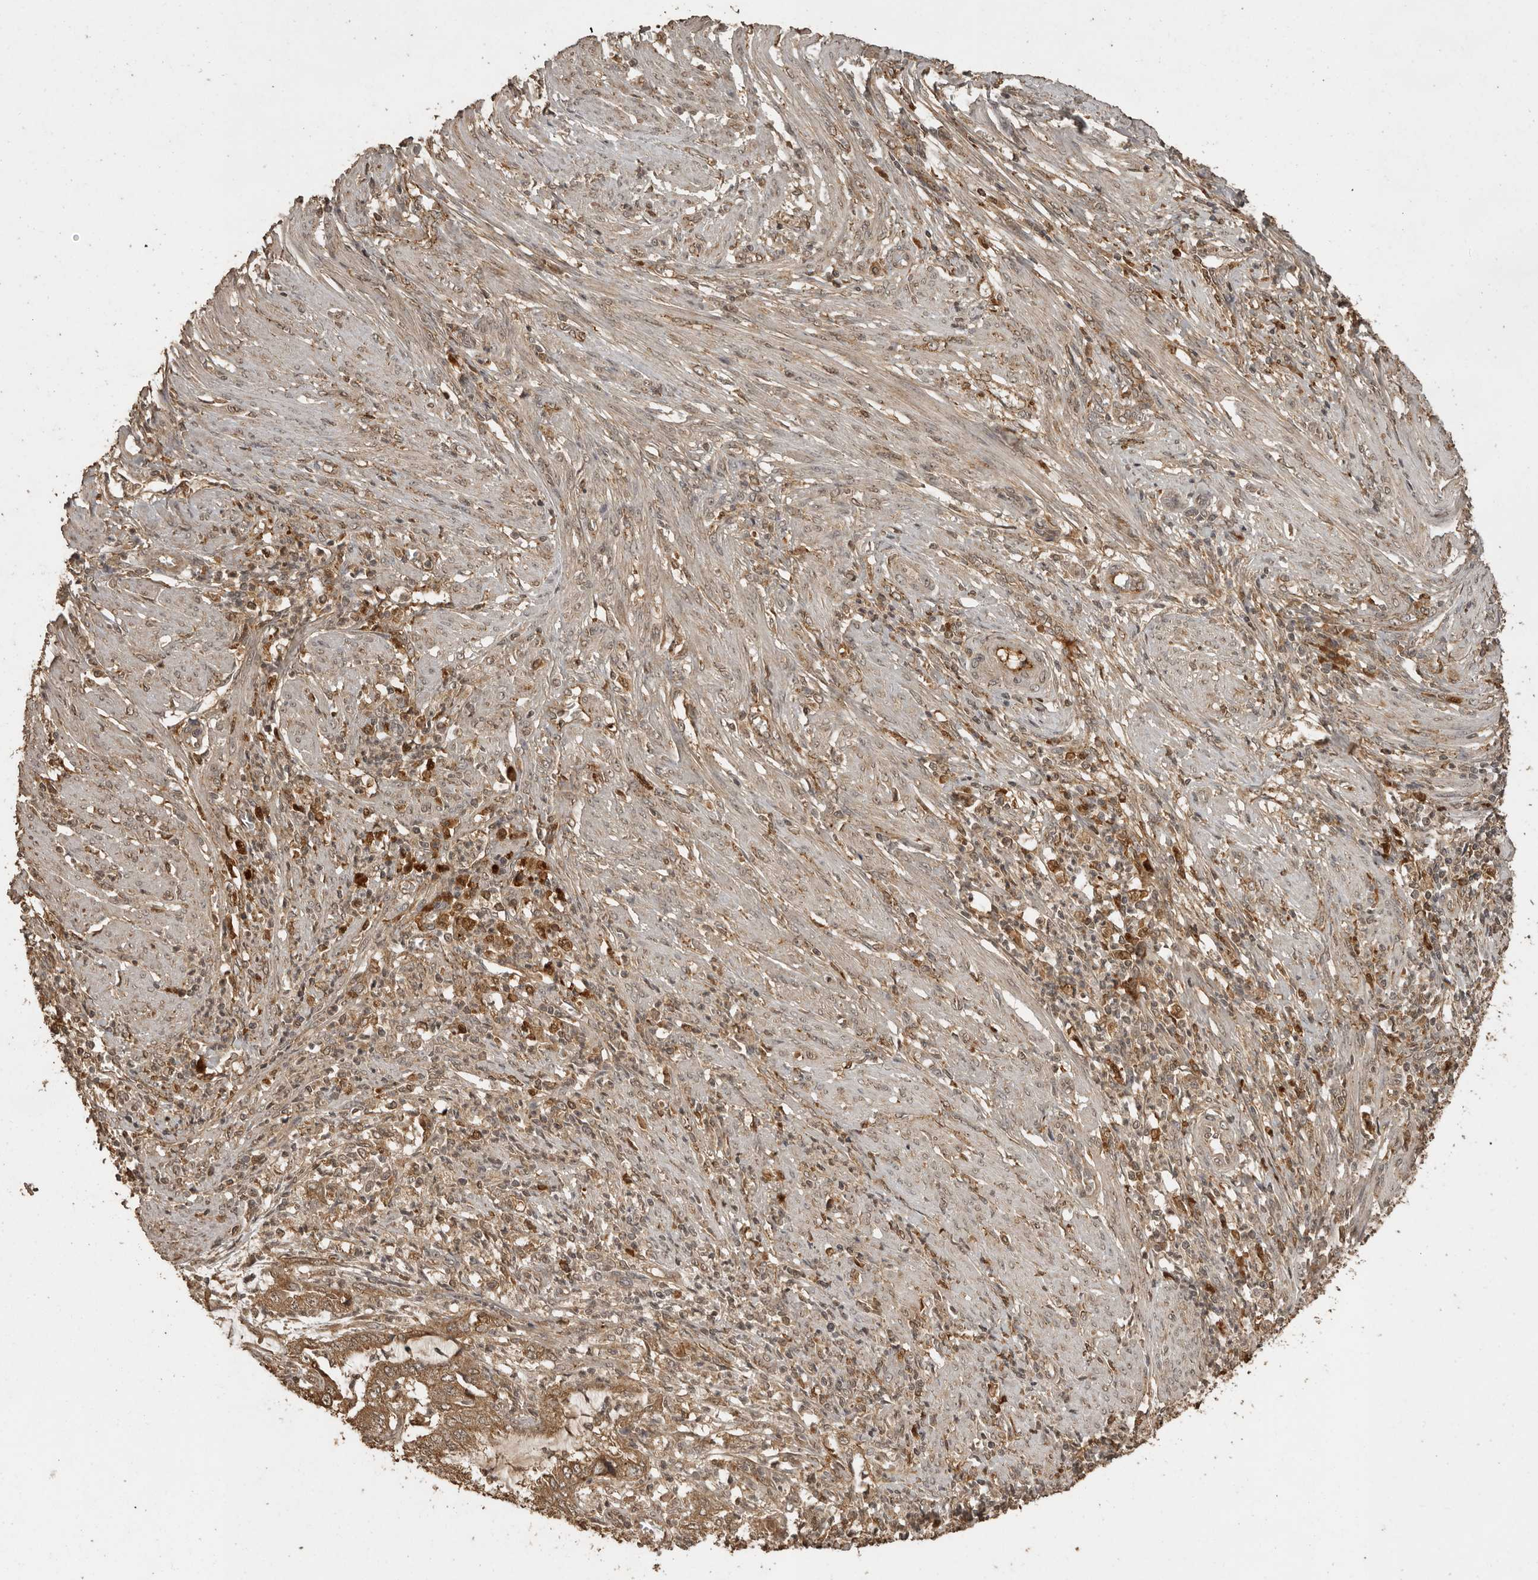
{"staining": {"intensity": "moderate", "quantity": ">75%", "location": "cytoplasmic/membranous"}, "tissue": "endometrial cancer", "cell_type": "Tumor cells", "image_type": "cancer", "snomed": [{"axis": "morphology", "description": "Adenocarcinoma, NOS"}, {"axis": "topography", "description": "Endometrium"}], "caption": "High-power microscopy captured an IHC micrograph of endometrial adenocarcinoma, revealing moderate cytoplasmic/membranous positivity in about >75% of tumor cells.", "gene": "CTF1", "patient": {"sex": "female", "age": 51}}